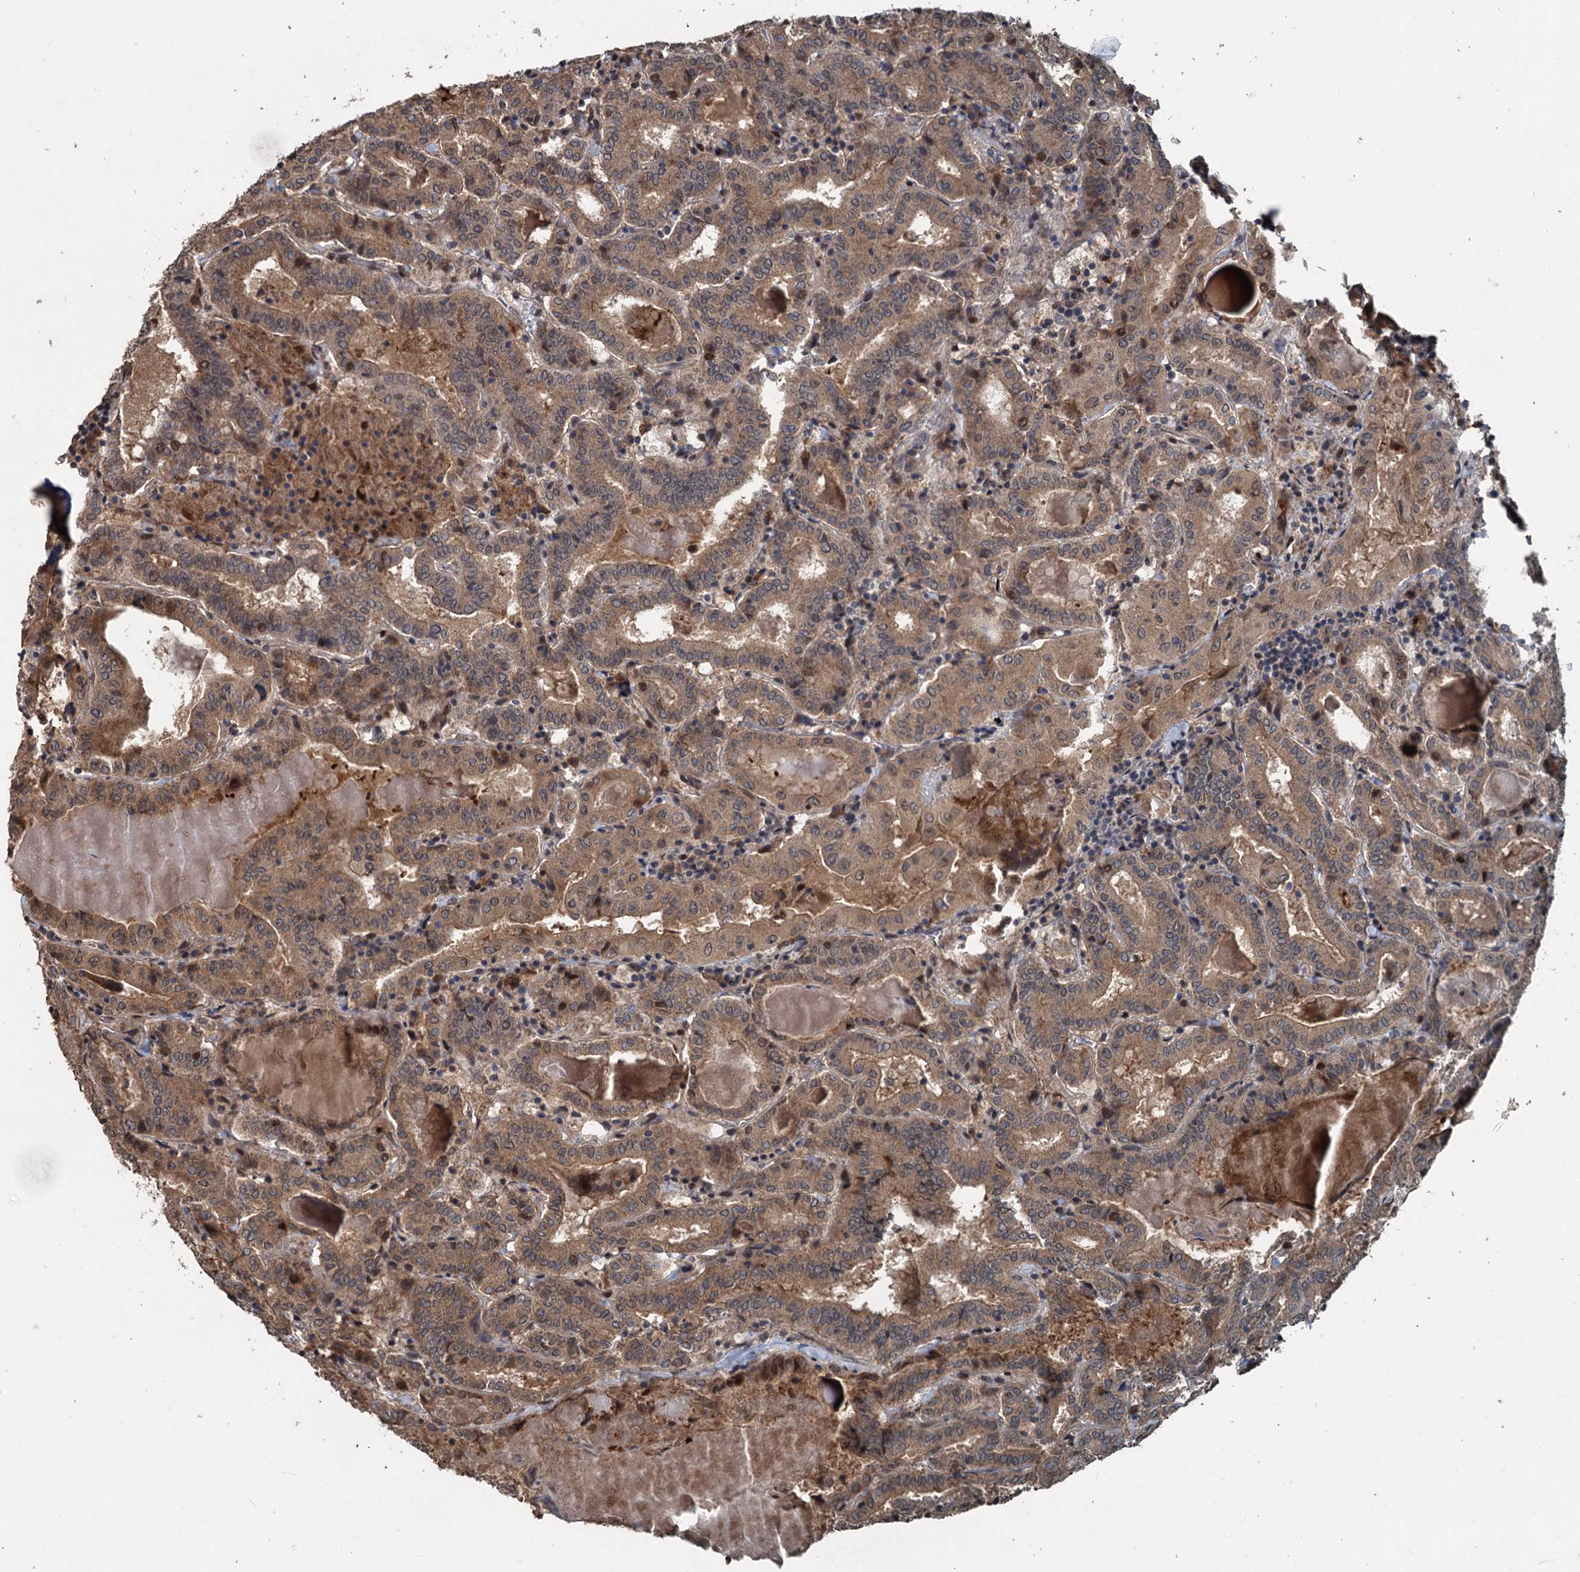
{"staining": {"intensity": "moderate", "quantity": ">75%", "location": "cytoplasmic/membranous"}, "tissue": "thyroid cancer", "cell_type": "Tumor cells", "image_type": "cancer", "snomed": [{"axis": "morphology", "description": "Papillary adenocarcinoma, NOS"}, {"axis": "topography", "description": "Thyroid gland"}], "caption": "Brown immunohistochemical staining in thyroid cancer shows moderate cytoplasmic/membranous positivity in about >75% of tumor cells. Ihc stains the protein in brown and the nuclei are stained blue.", "gene": "N4BP2L2", "patient": {"sex": "female", "age": 72}}